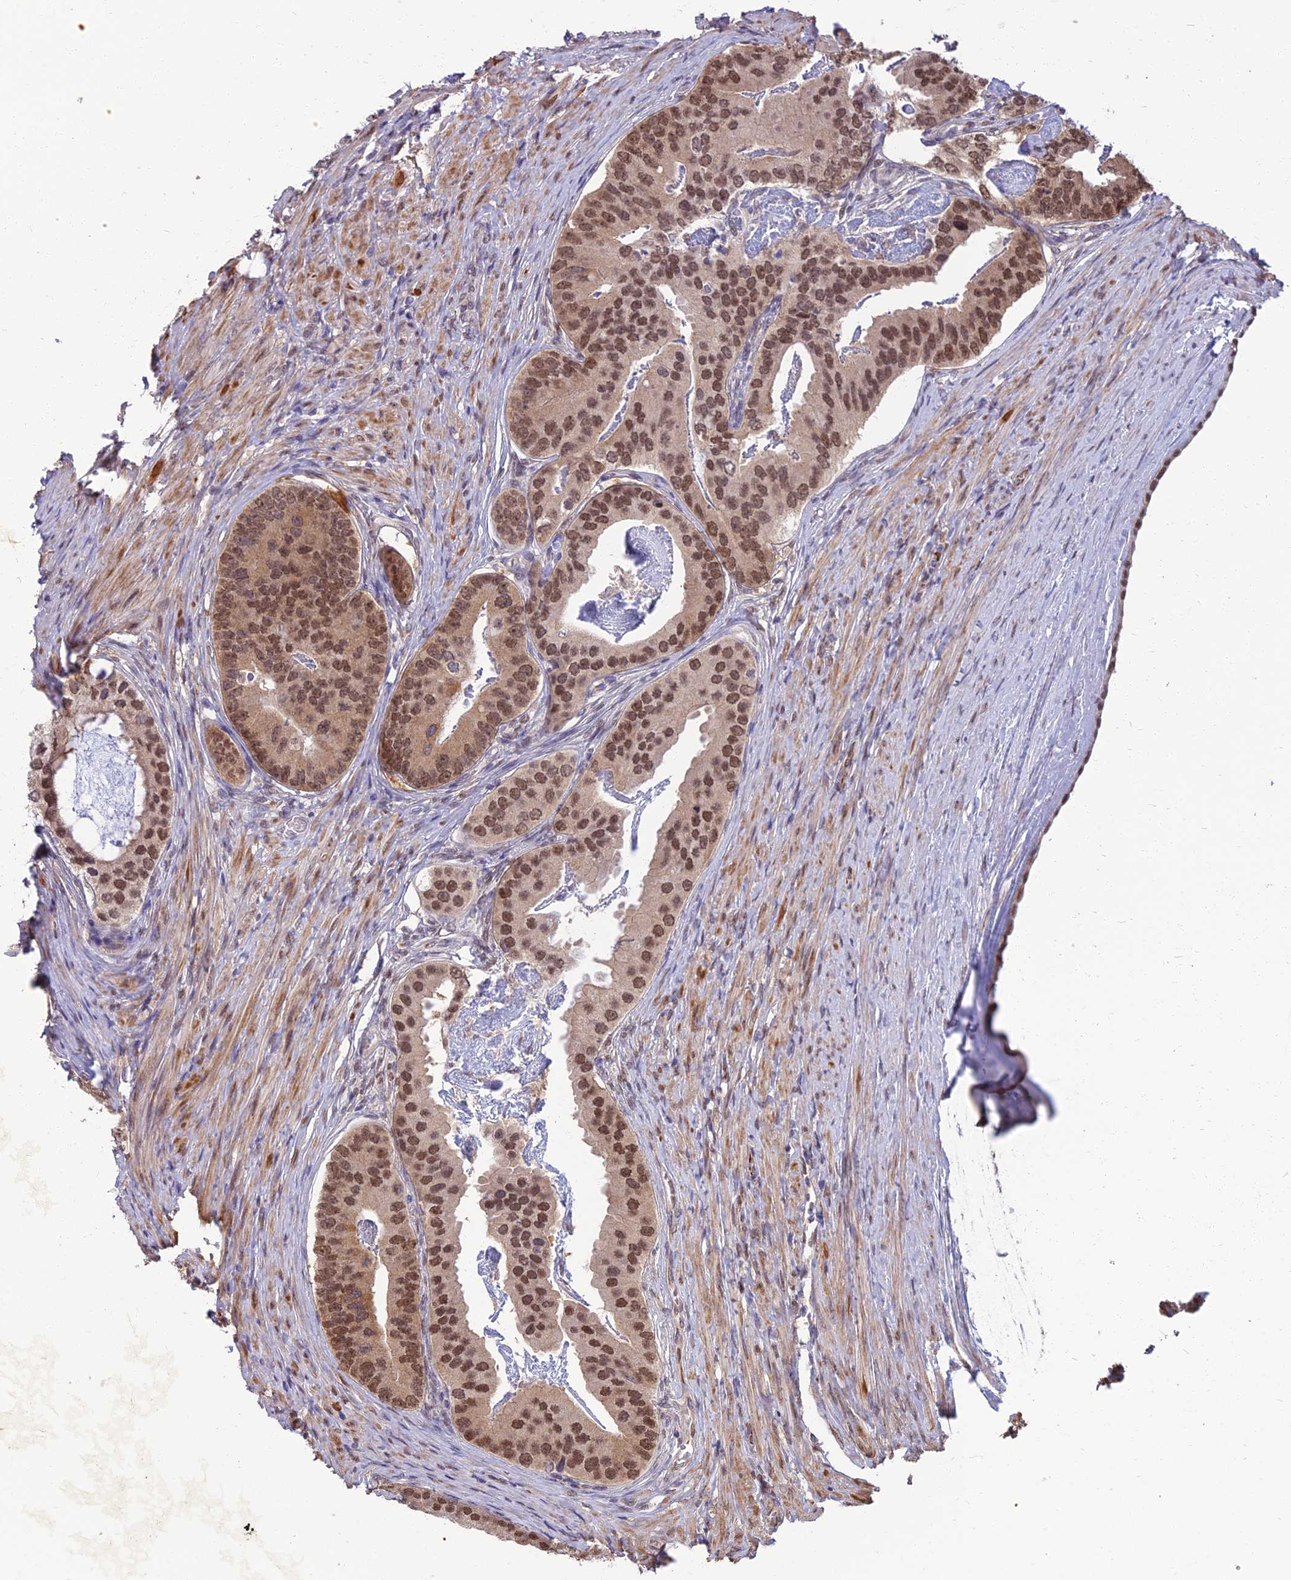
{"staining": {"intensity": "moderate", "quantity": ">75%", "location": "nuclear"}, "tissue": "prostate cancer", "cell_type": "Tumor cells", "image_type": "cancer", "snomed": [{"axis": "morphology", "description": "Adenocarcinoma, Low grade"}, {"axis": "topography", "description": "Prostate"}], "caption": "IHC staining of prostate cancer (adenocarcinoma (low-grade)), which displays medium levels of moderate nuclear staining in approximately >75% of tumor cells indicating moderate nuclear protein staining. The staining was performed using DAB (3,3'-diaminobenzidine) (brown) for protein detection and nuclei were counterstained in hematoxylin (blue).", "gene": "NR4A3", "patient": {"sex": "male", "age": 71}}